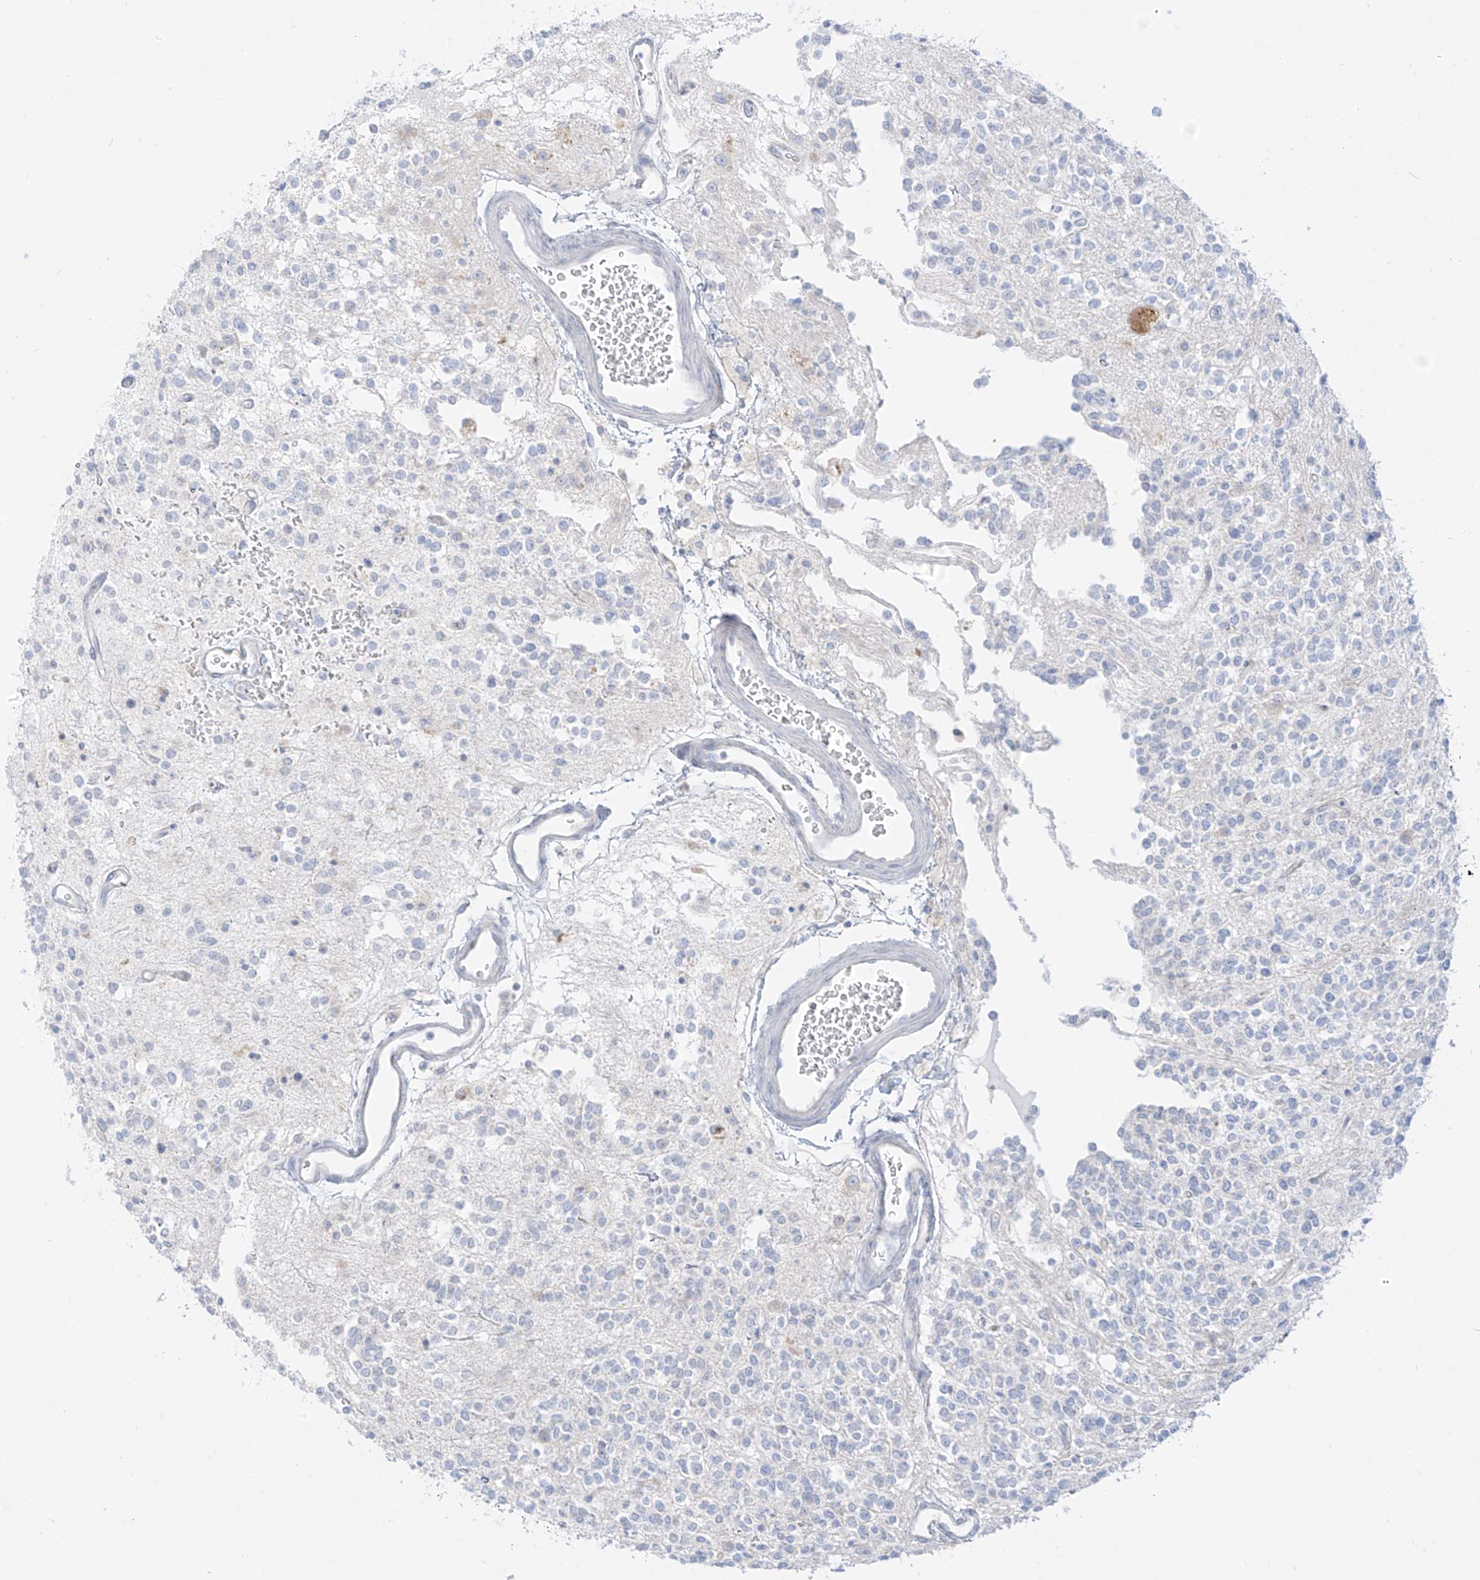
{"staining": {"intensity": "negative", "quantity": "none", "location": "none"}, "tissue": "glioma", "cell_type": "Tumor cells", "image_type": "cancer", "snomed": [{"axis": "morphology", "description": "Glioma, malignant, High grade"}, {"axis": "topography", "description": "Brain"}], "caption": "Immunohistochemistry (IHC) of human malignant glioma (high-grade) shows no staining in tumor cells.", "gene": "SYTL3", "patient": {"sex": "male", "age": 34}}